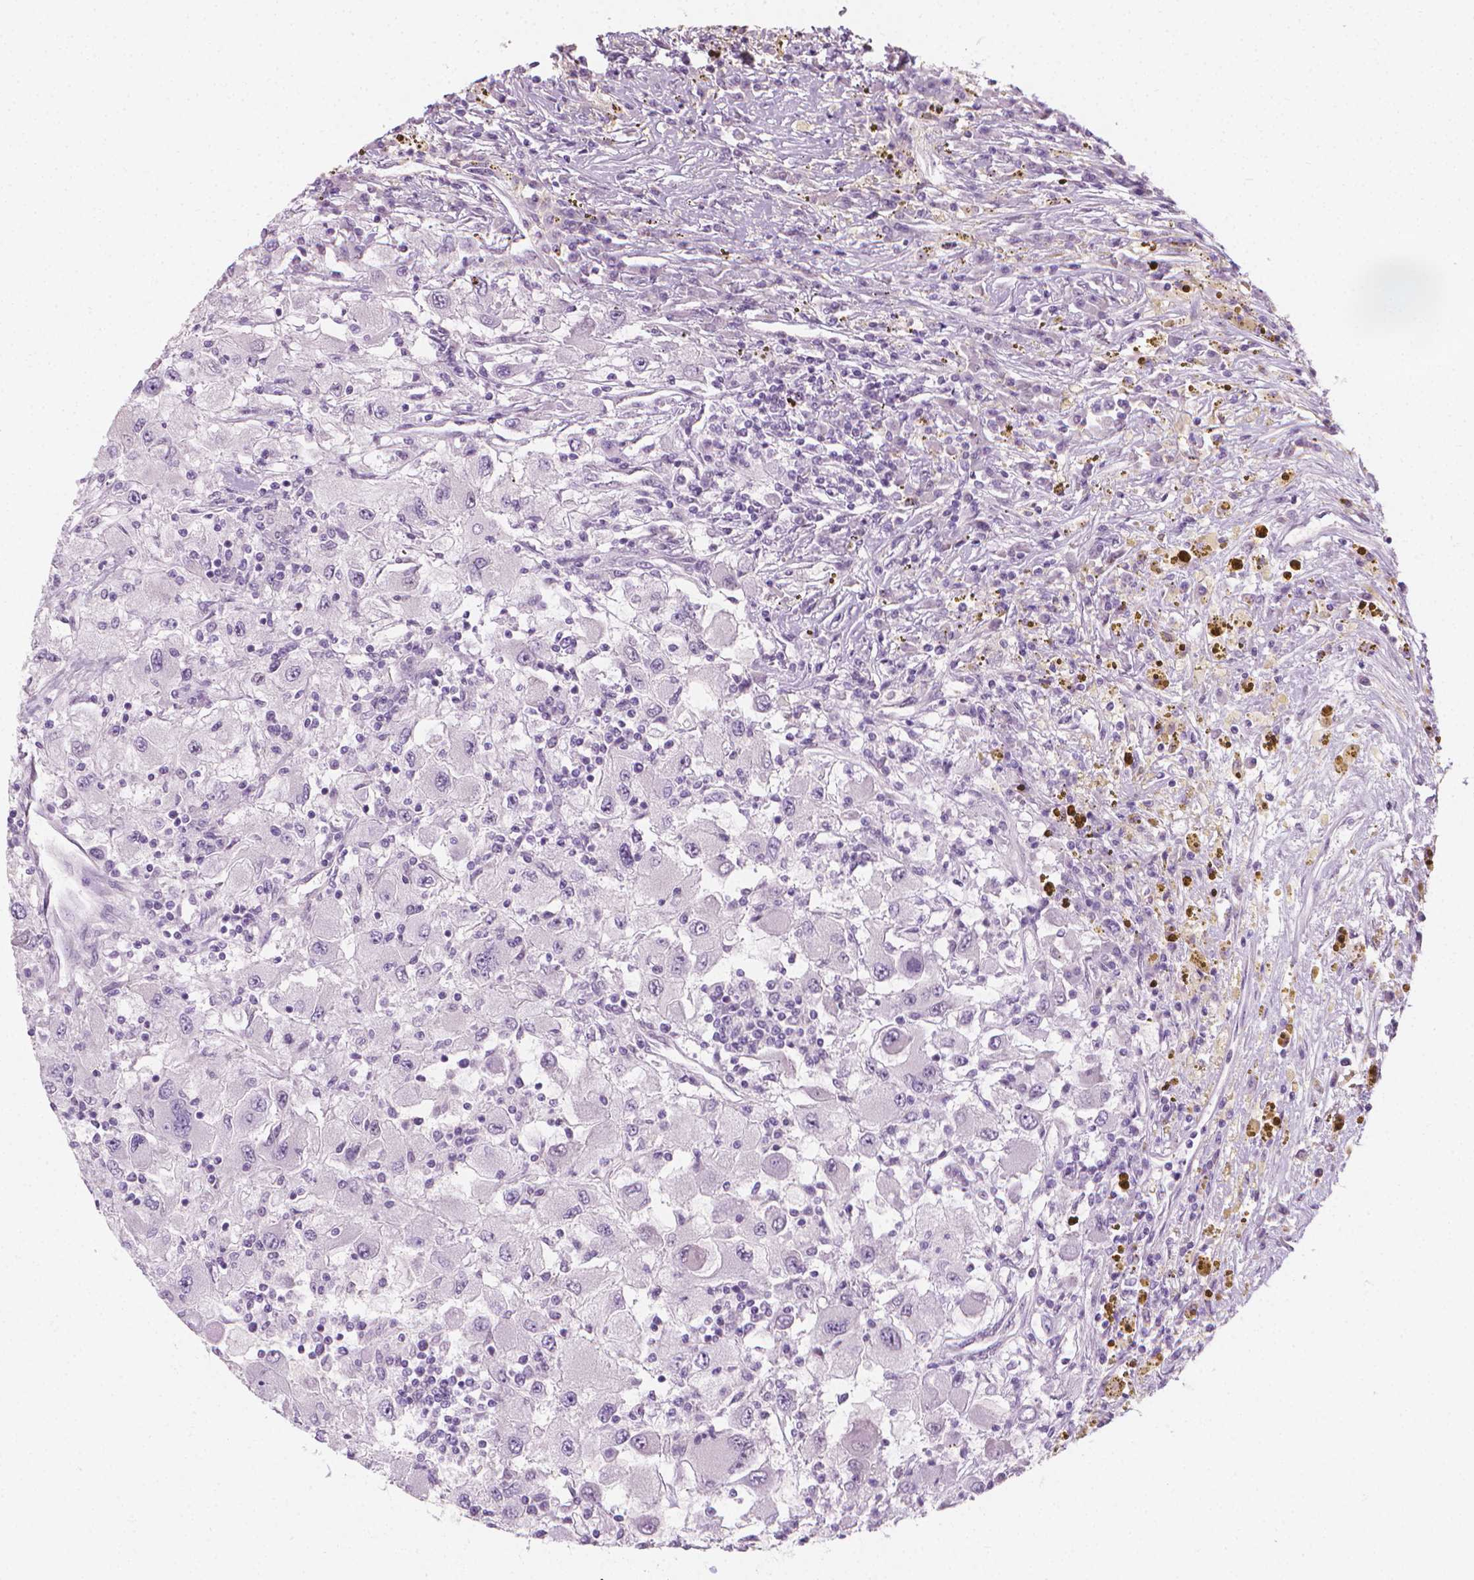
{"staining": {"intensity": "negative", "quantity": "none", "location": "none"}, "tissue": "renal cancer", "cell_type": "Tumor cells", "image_type": "cancer", "snomed": [{"axis": "morphology", "description": "Adenocarcinoma, NOS"}, {"axis": "topography", "description": "Kidney"}], "caption": "Immunohistochemistry (IHC) of adenocarcinoma (renal) shows no positivity in tumor cells.", "gene": "CDKN1C", "patient": {"sex": "female", "age": 67}}